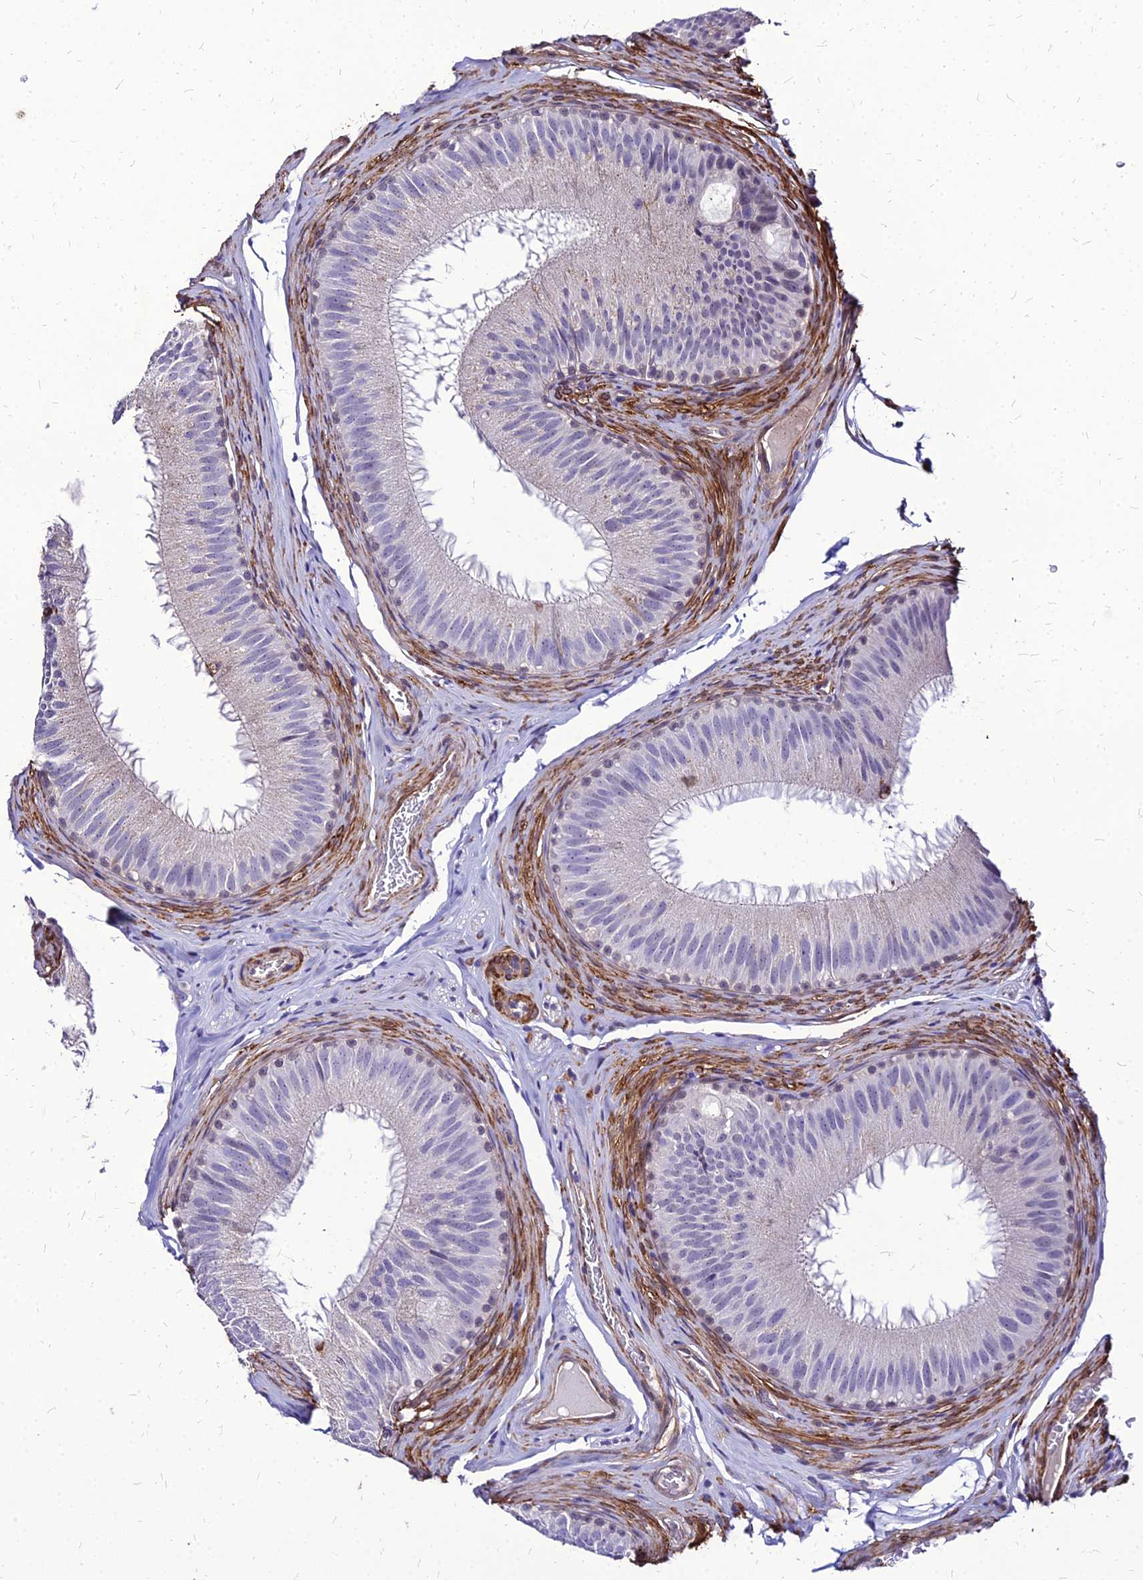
{"staining": {"intensity": "negative", "quantity": "none", "location": "none"}, "tissue": "epididymis", "cell_type": "Glandular cells", "image_type": "normal", "snomed": [{"axis": "morphology", "description": "Normal tissue, NOS"}, {"axis": "topography", "description": "Epididymis"}], "caption": "Immunohistochemistry (IHC) of normal human epididymis demonstrates no expression in glandular cells.", "gene": "YEATS2", "patient": {"sex": "male", "age": 34}}